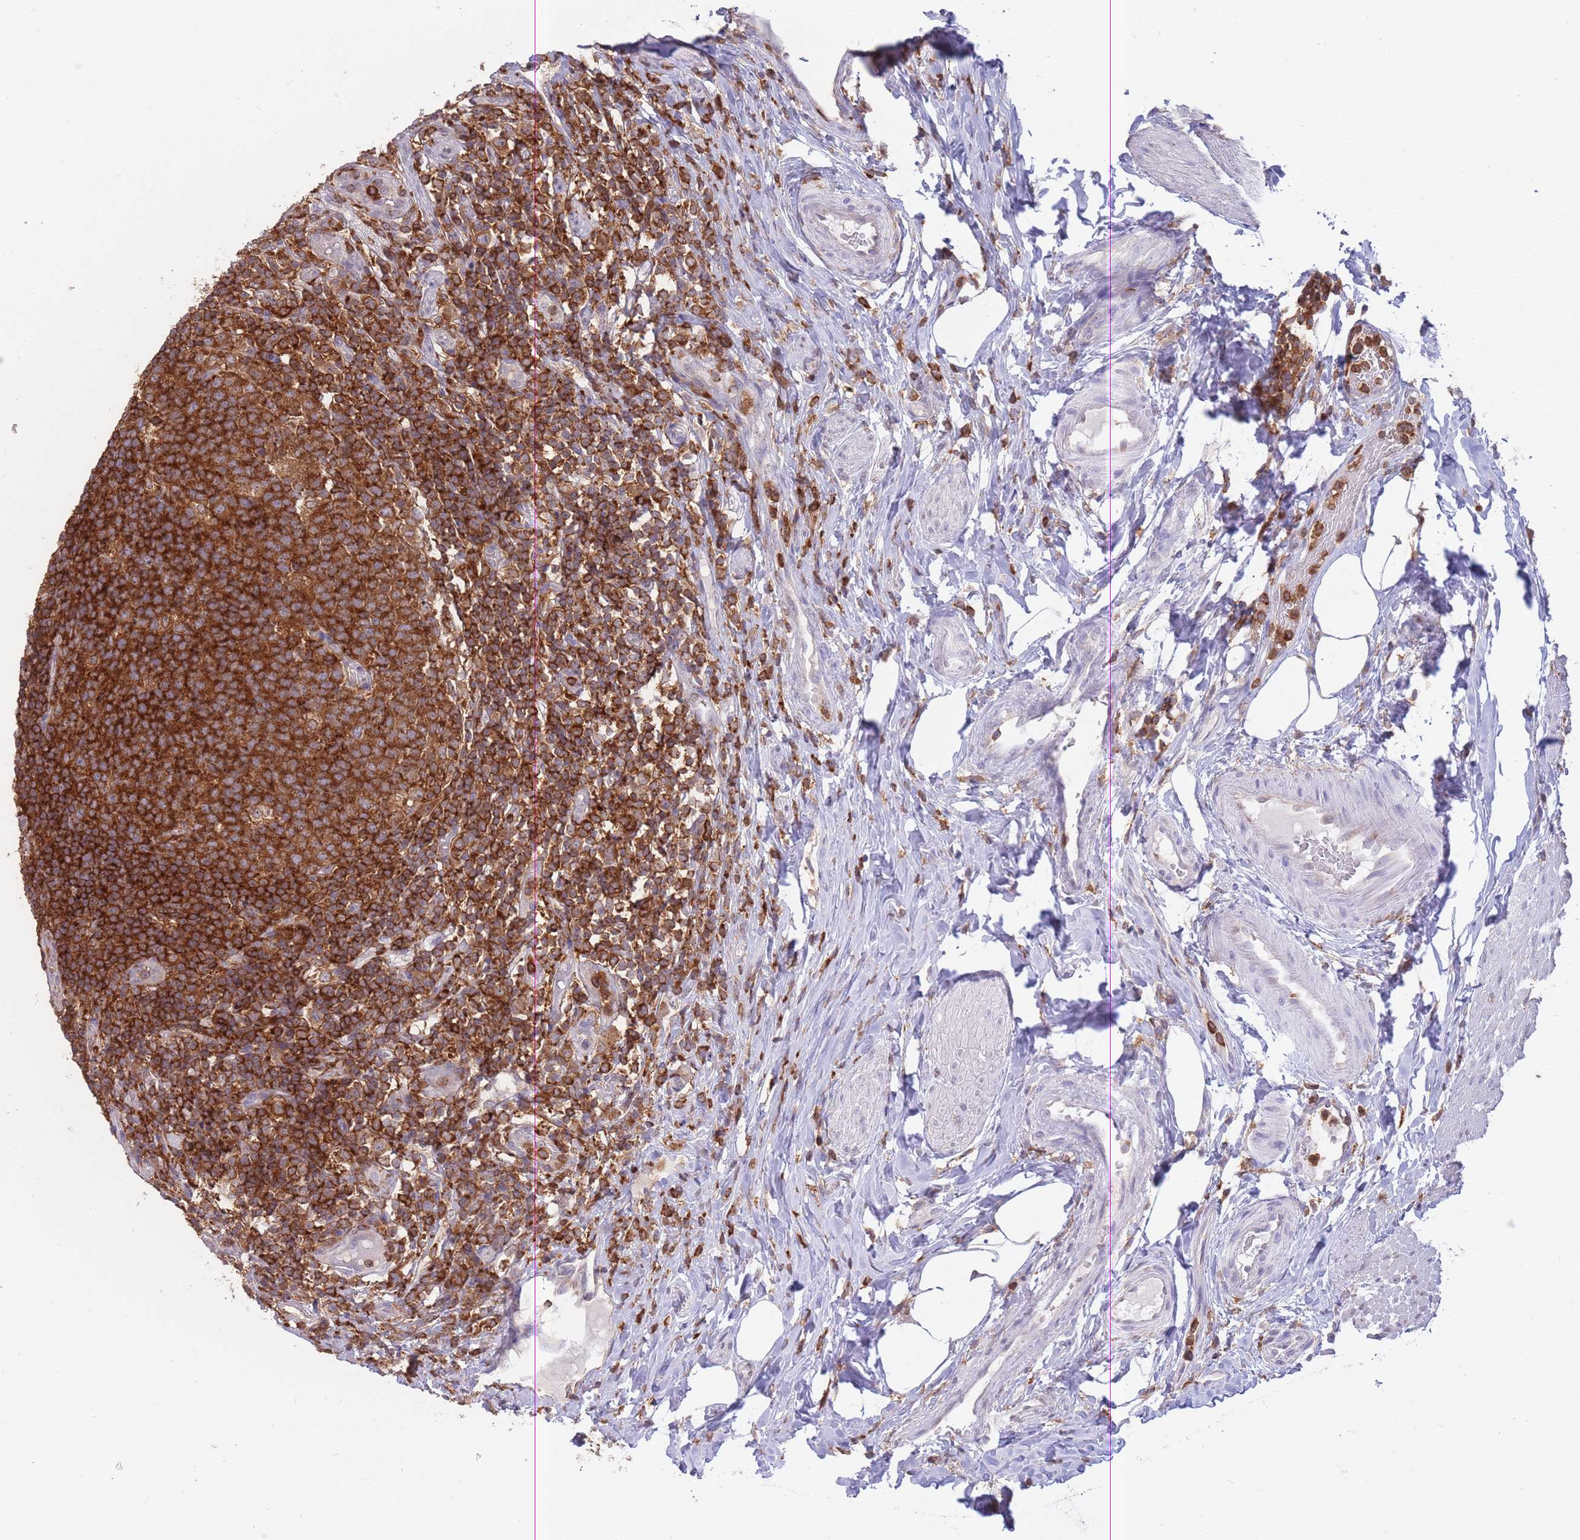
{"staining": {"intensity": "weak", "quantity": "<25%", "location": "cytoplasmic/membranous"}, "tissue": "appendix", "cell_type": "Glandular cells", "image_type": "normal", "snomed": [{"axis": "morphology", "description": "Normal tissue, NOS"}, {"axis": "topography", "description": "Appendix"}], "caption": "Immunohistochemistry of normal appendix displays no expression in glandular cells.", "gene": "GMIP", "patient": {"sex": "female", "age": 43}}